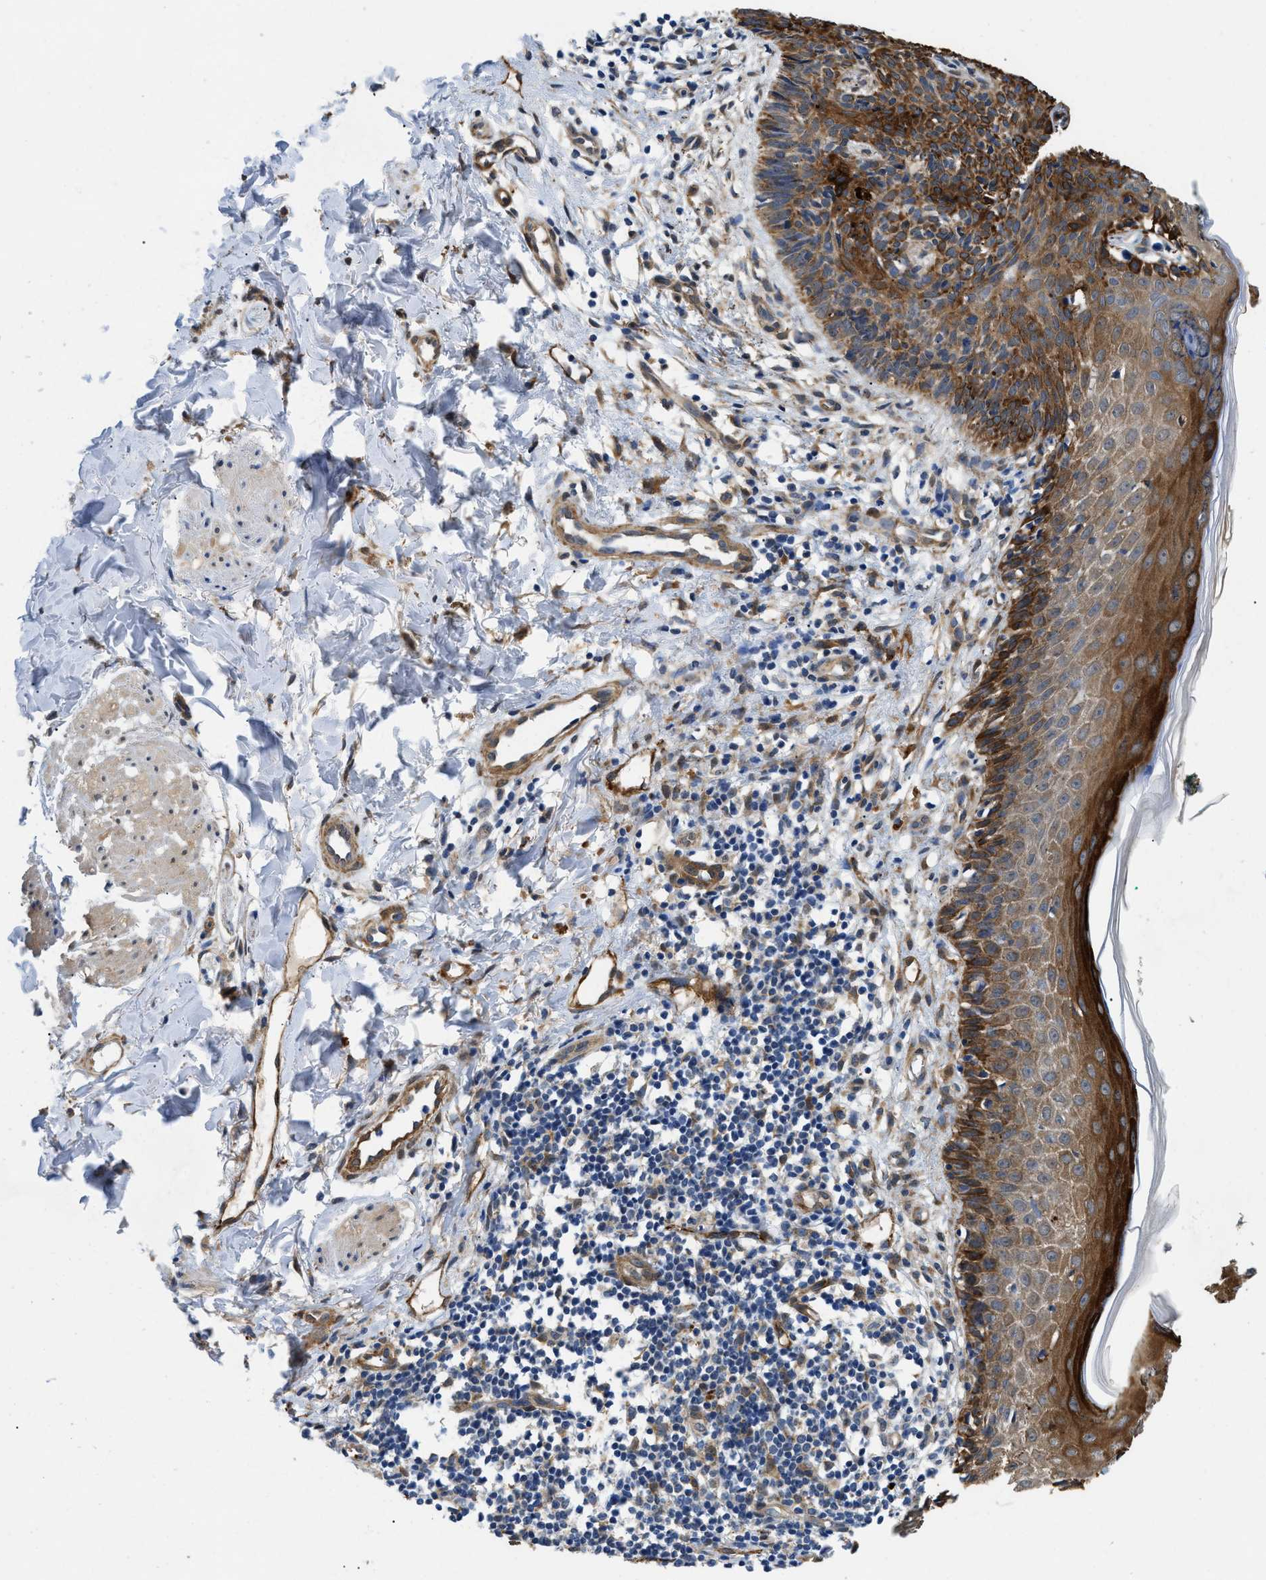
{"staining": {"intensity": "strong", "quantity": ">75%", "location": "cytoplasmic/membranous"}, "tissue": "skin cancer", "cell_type": "Tumor cells", "image_type": "cancer", "snomed": [{"axis": "morphology", "description": "Basal cell carcinoma"}, {"axis": "topography", "description": "Skin"}], "caption": "This image reveals basal cell carcinoma (skin) stained with immunohistochemistry (IHC) to label a protein in brown. The cytoplasmic/membranous of tumor cells show strong positivity for the protein. Nuclei are counter-stained blue.", "gene": "RAPH1", "patient": {"sex": "male", "age": 60}}